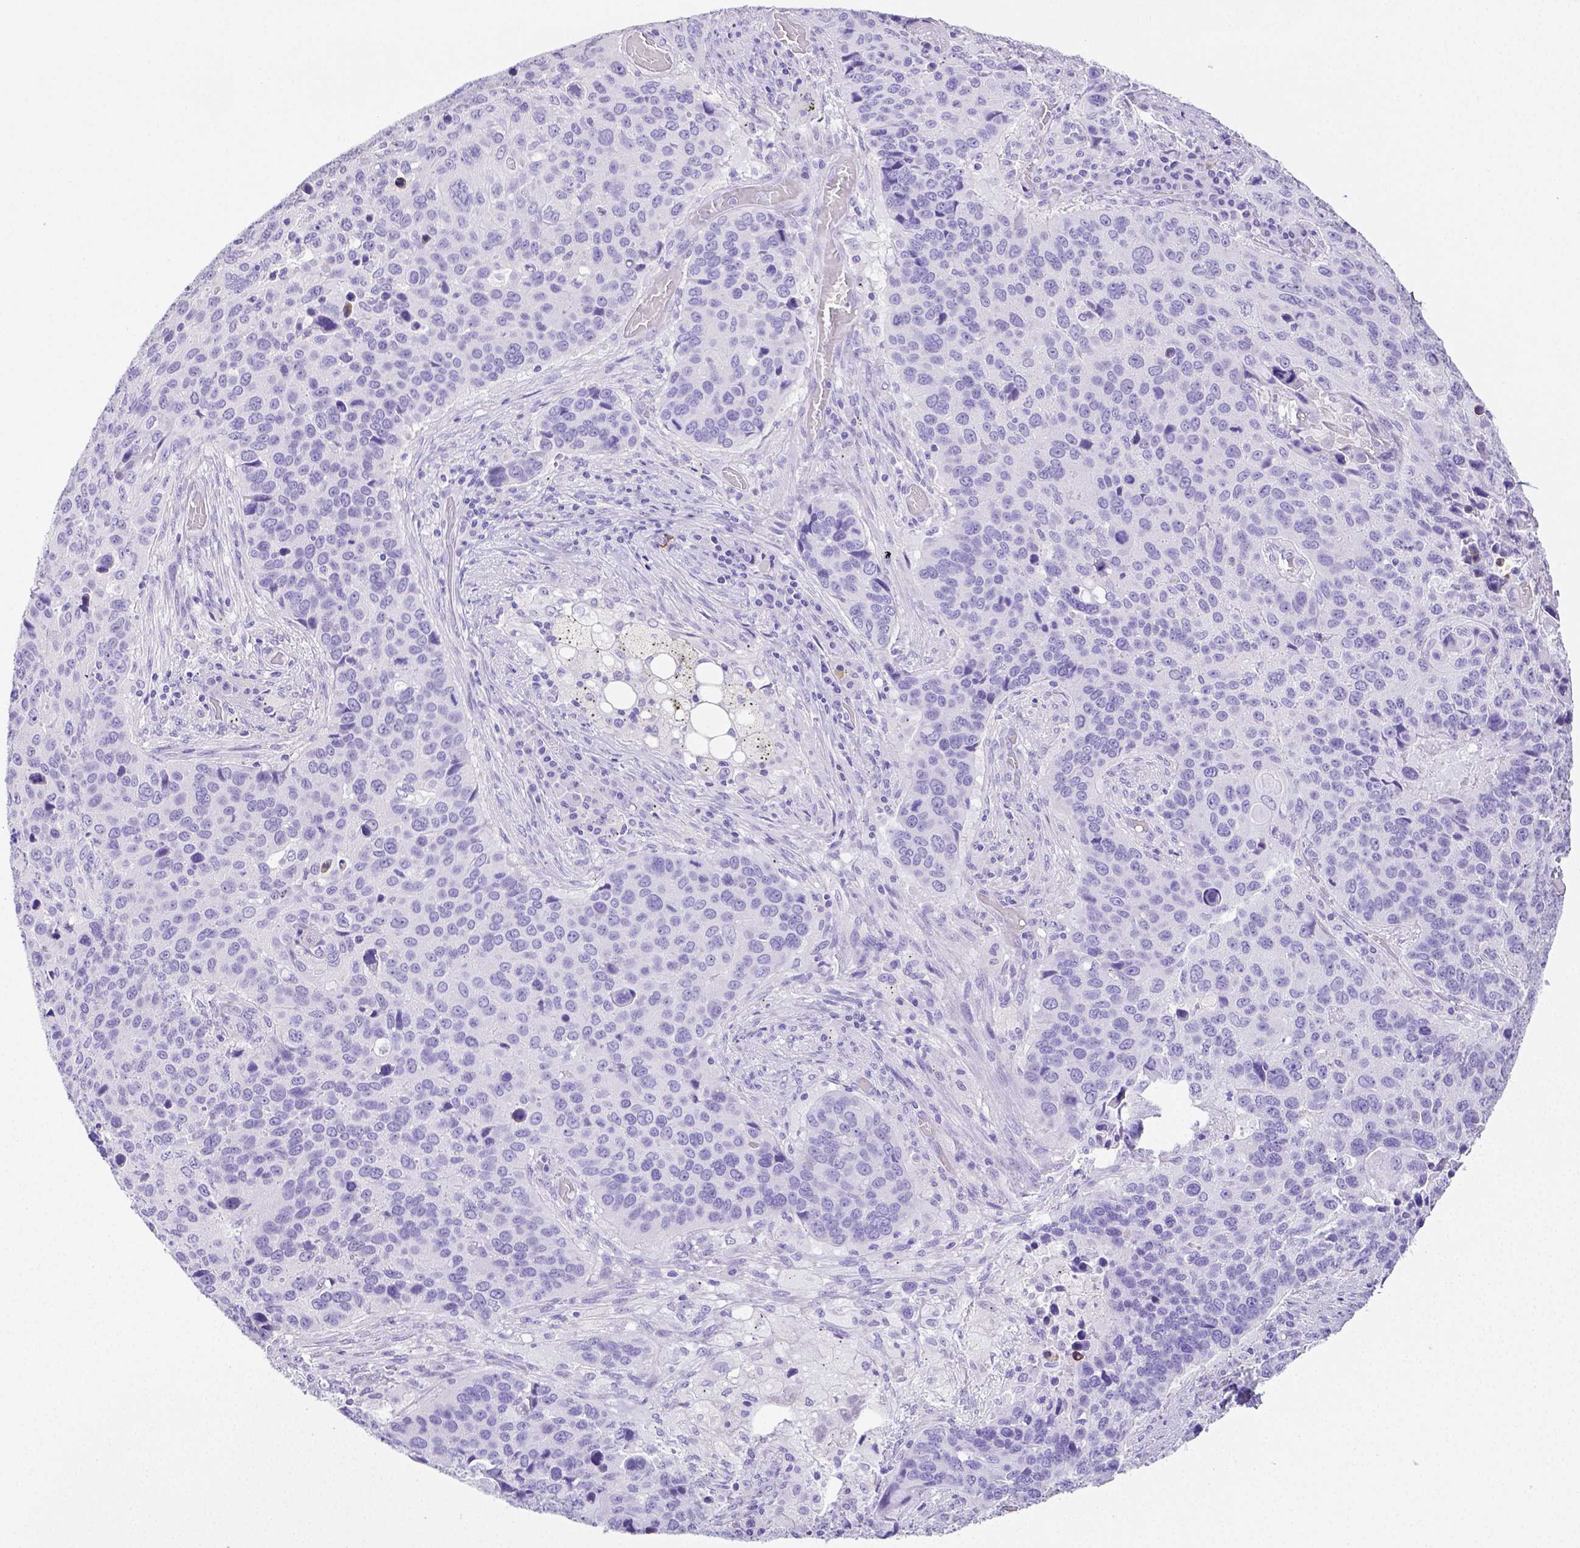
{"staining": {"intensity": "negative", "quantity": "none", "location": "none"}, "tissue": "lung cancer", "cell_type": "Tumor cells", "image_type": "cancer", "snomed": [{"axis": "morphology", "description": "Squamous cell carcinoma, NOS"}, {"axis": "topography", "description": "Lung"}], "caption": "Immunohistochemical staining of lung squamous cell carcinoma exhibits no significant staining in tumor cells.", "gene": "ARHGAP36", "patient": {"sex": "male", "age": 68}}